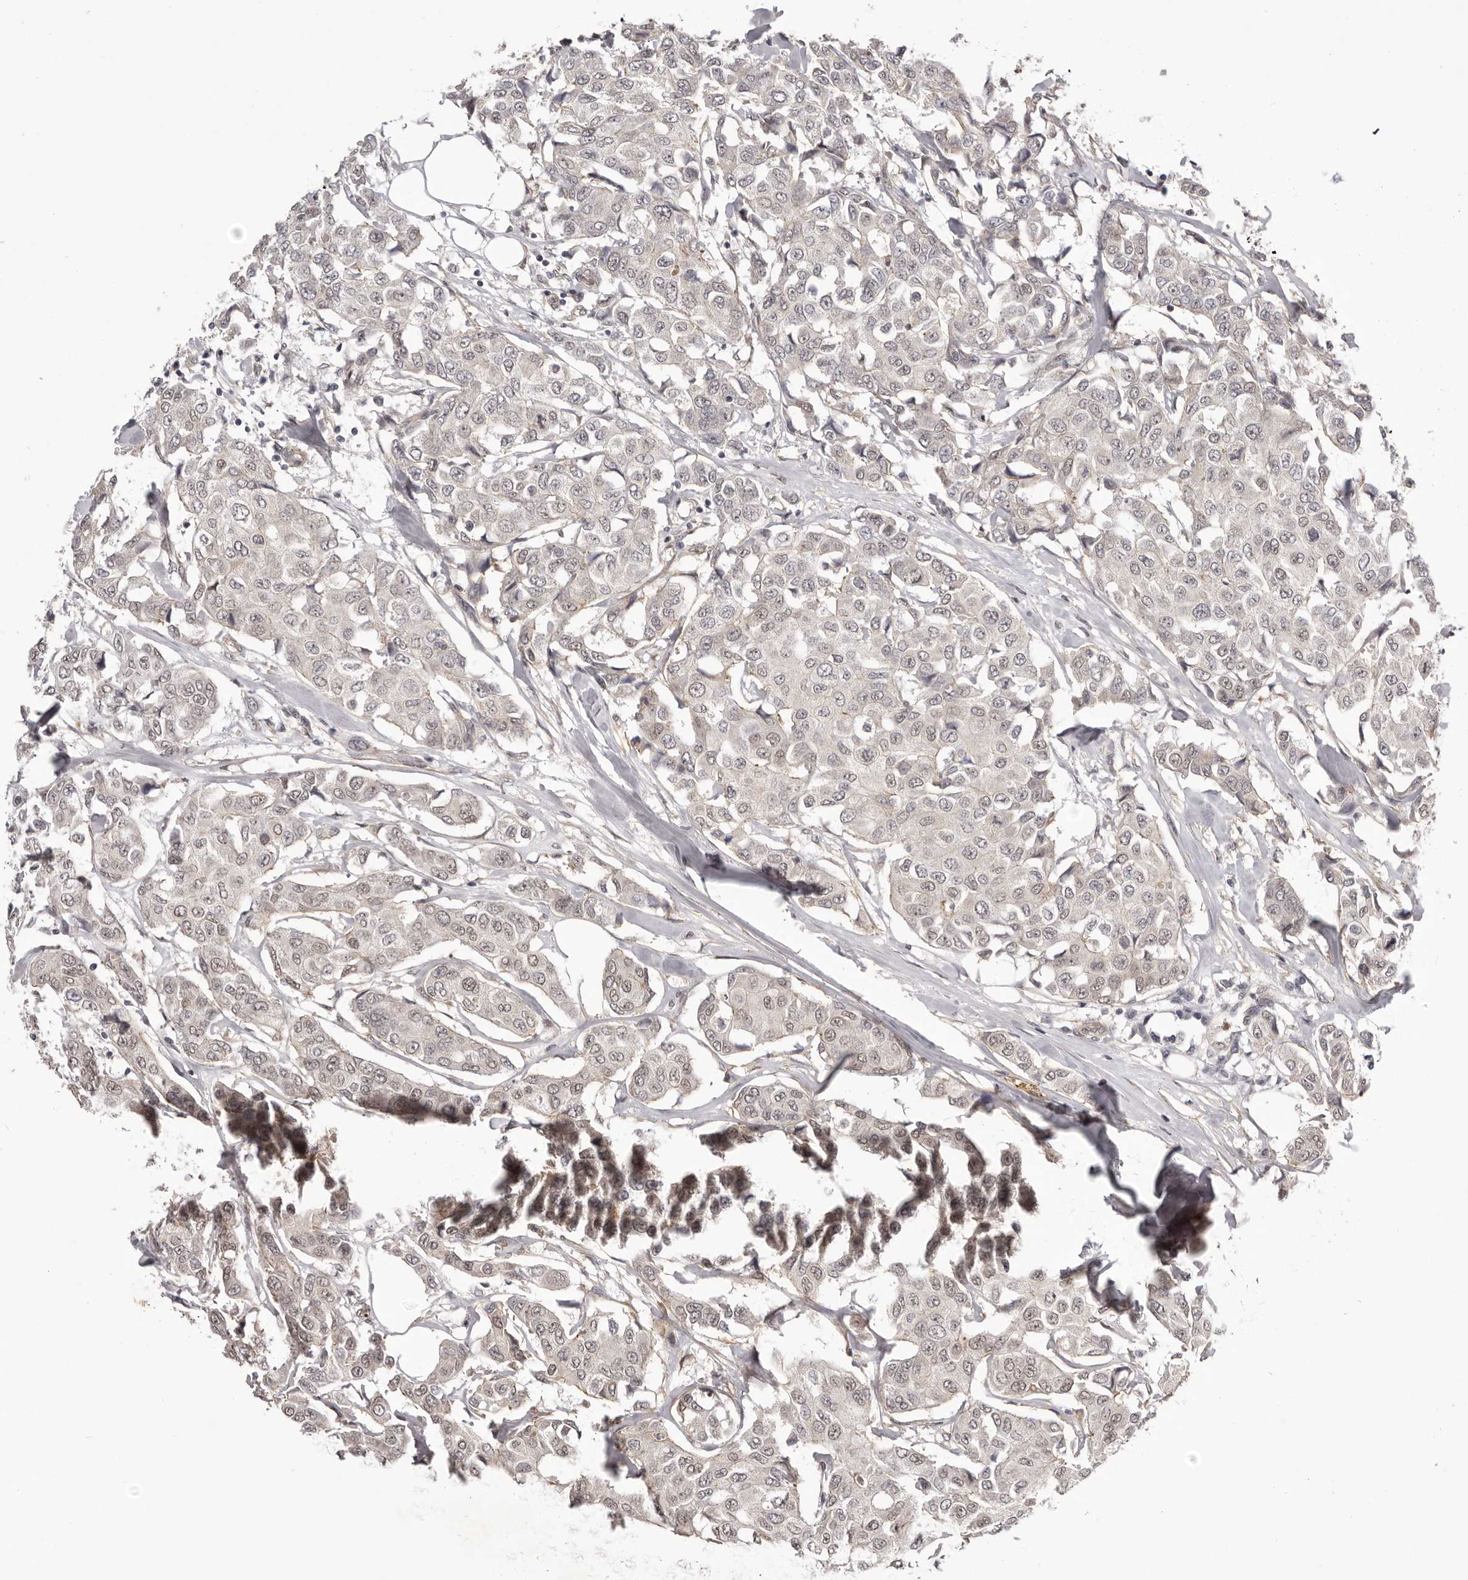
{"staining": {"intensity": "negative", "quantity": "none", "location": "none"}, "tissue": "breast cancer", "cell_type": "Tumor cells", "image_type": "cancer", "snomed": [{"axis": "morphology", "description": "Duct carcinoma"}, {"axis": "topography", "description": "Breast"}], "caption": "Protein analysis of breast invasive ductal carcinoma demonstrates no significant staining in tumor cells.", "gene": "RNF2", "patient": {"sex": "female", "age": 80}}